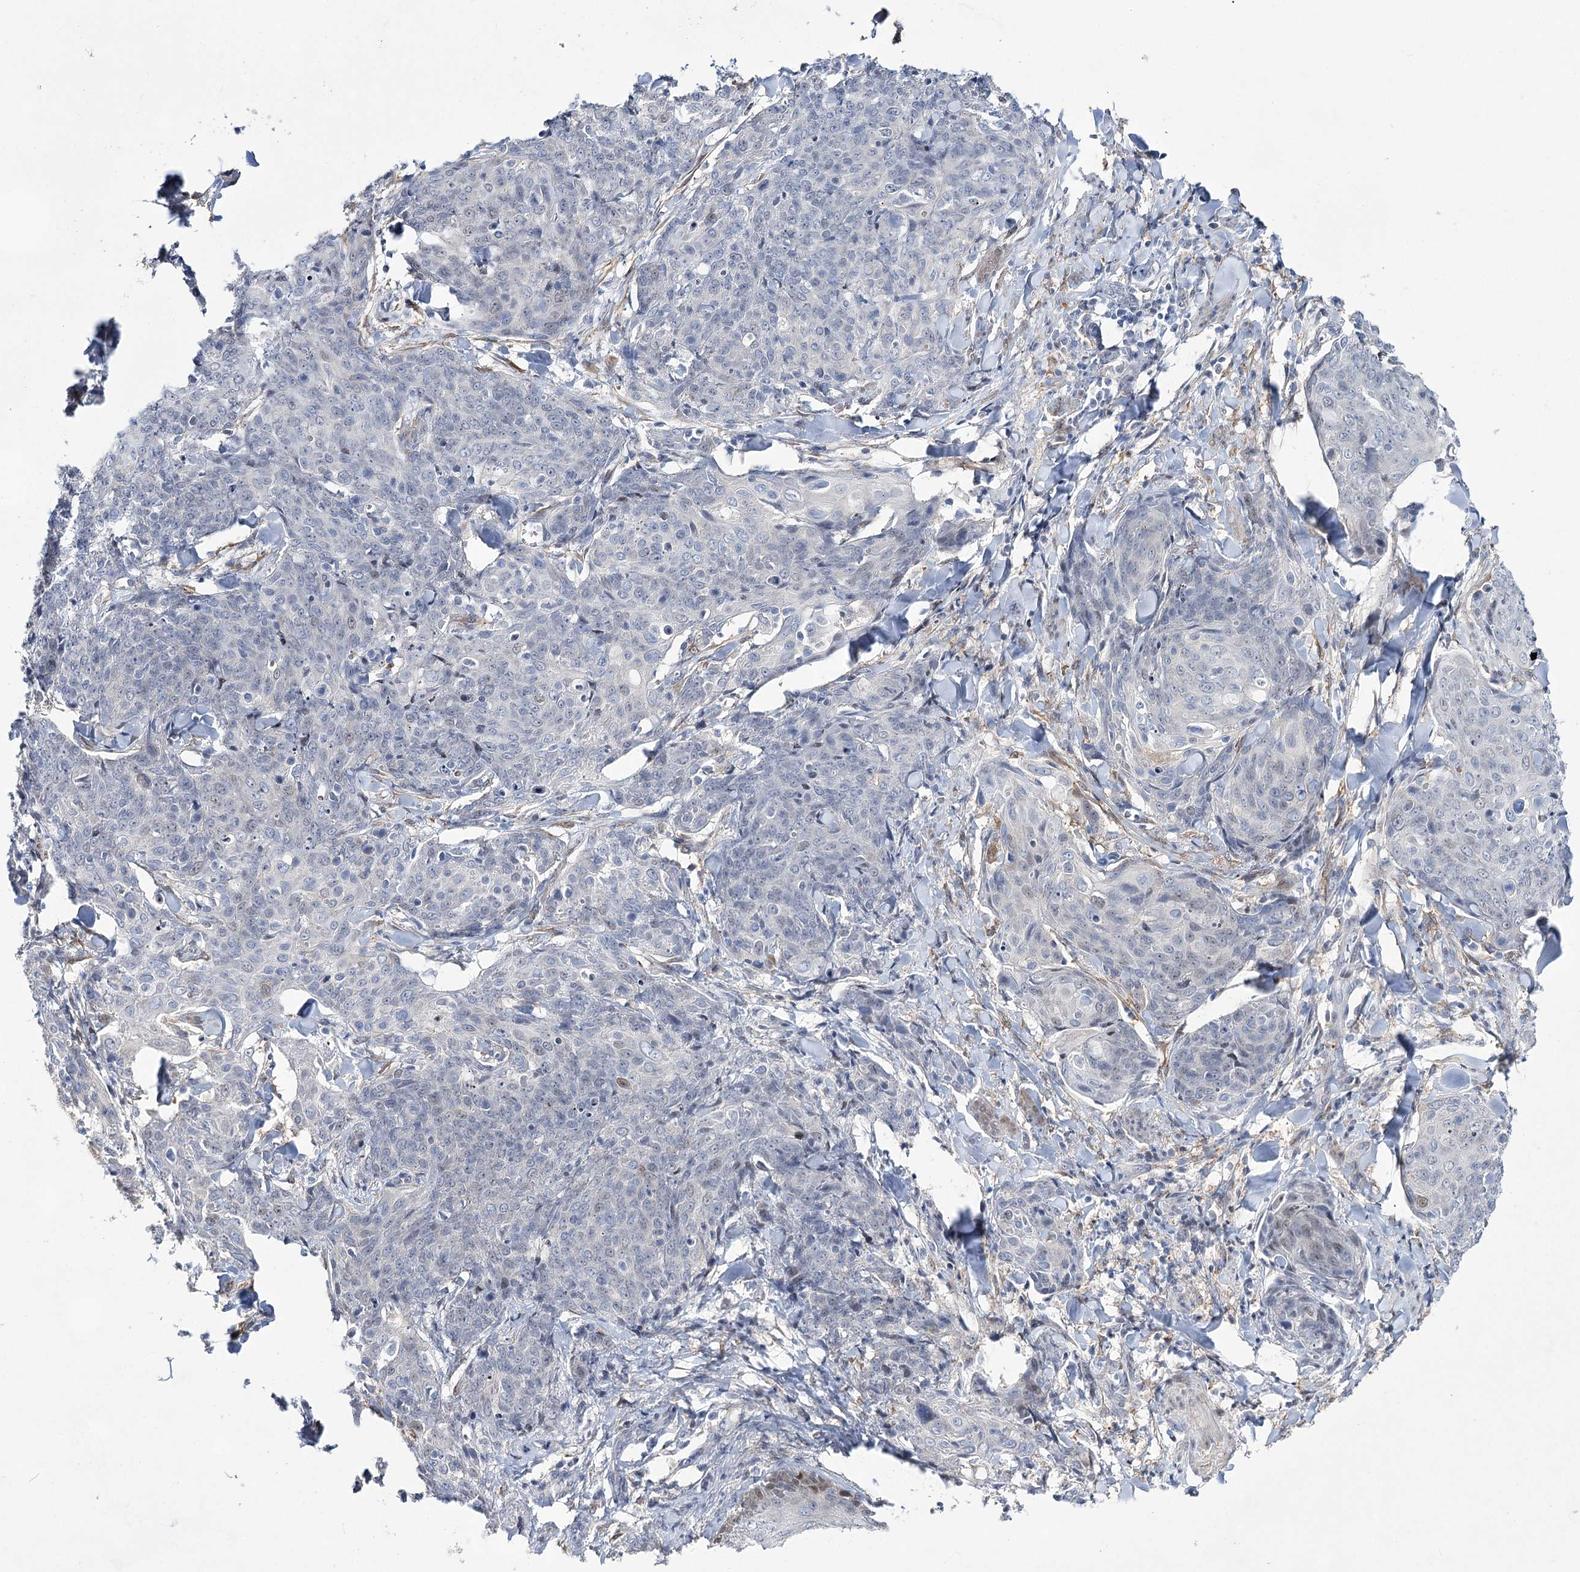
{"staining": {"intensity": "negative", "quantity": "none", "location": "none"}, "tissue": "skin cancer", "cell_type": "Tumor cells", "image_type": "cancer", "snomed": [{"axis": "morphology", "description": "Squamous cell carcinoma, NOS"}, {"axis": "topography", "description": "Skin"}, {"axis": "topography", "description": "Vulva"}], "caption": "IHC image of neoplastic tissue: human skin squamous cell carcinoma stained with DAB displays no significant protein positivity in tumor cells.", "gene": "UGDH", "patient": {"sex": "female", "age": 85}}